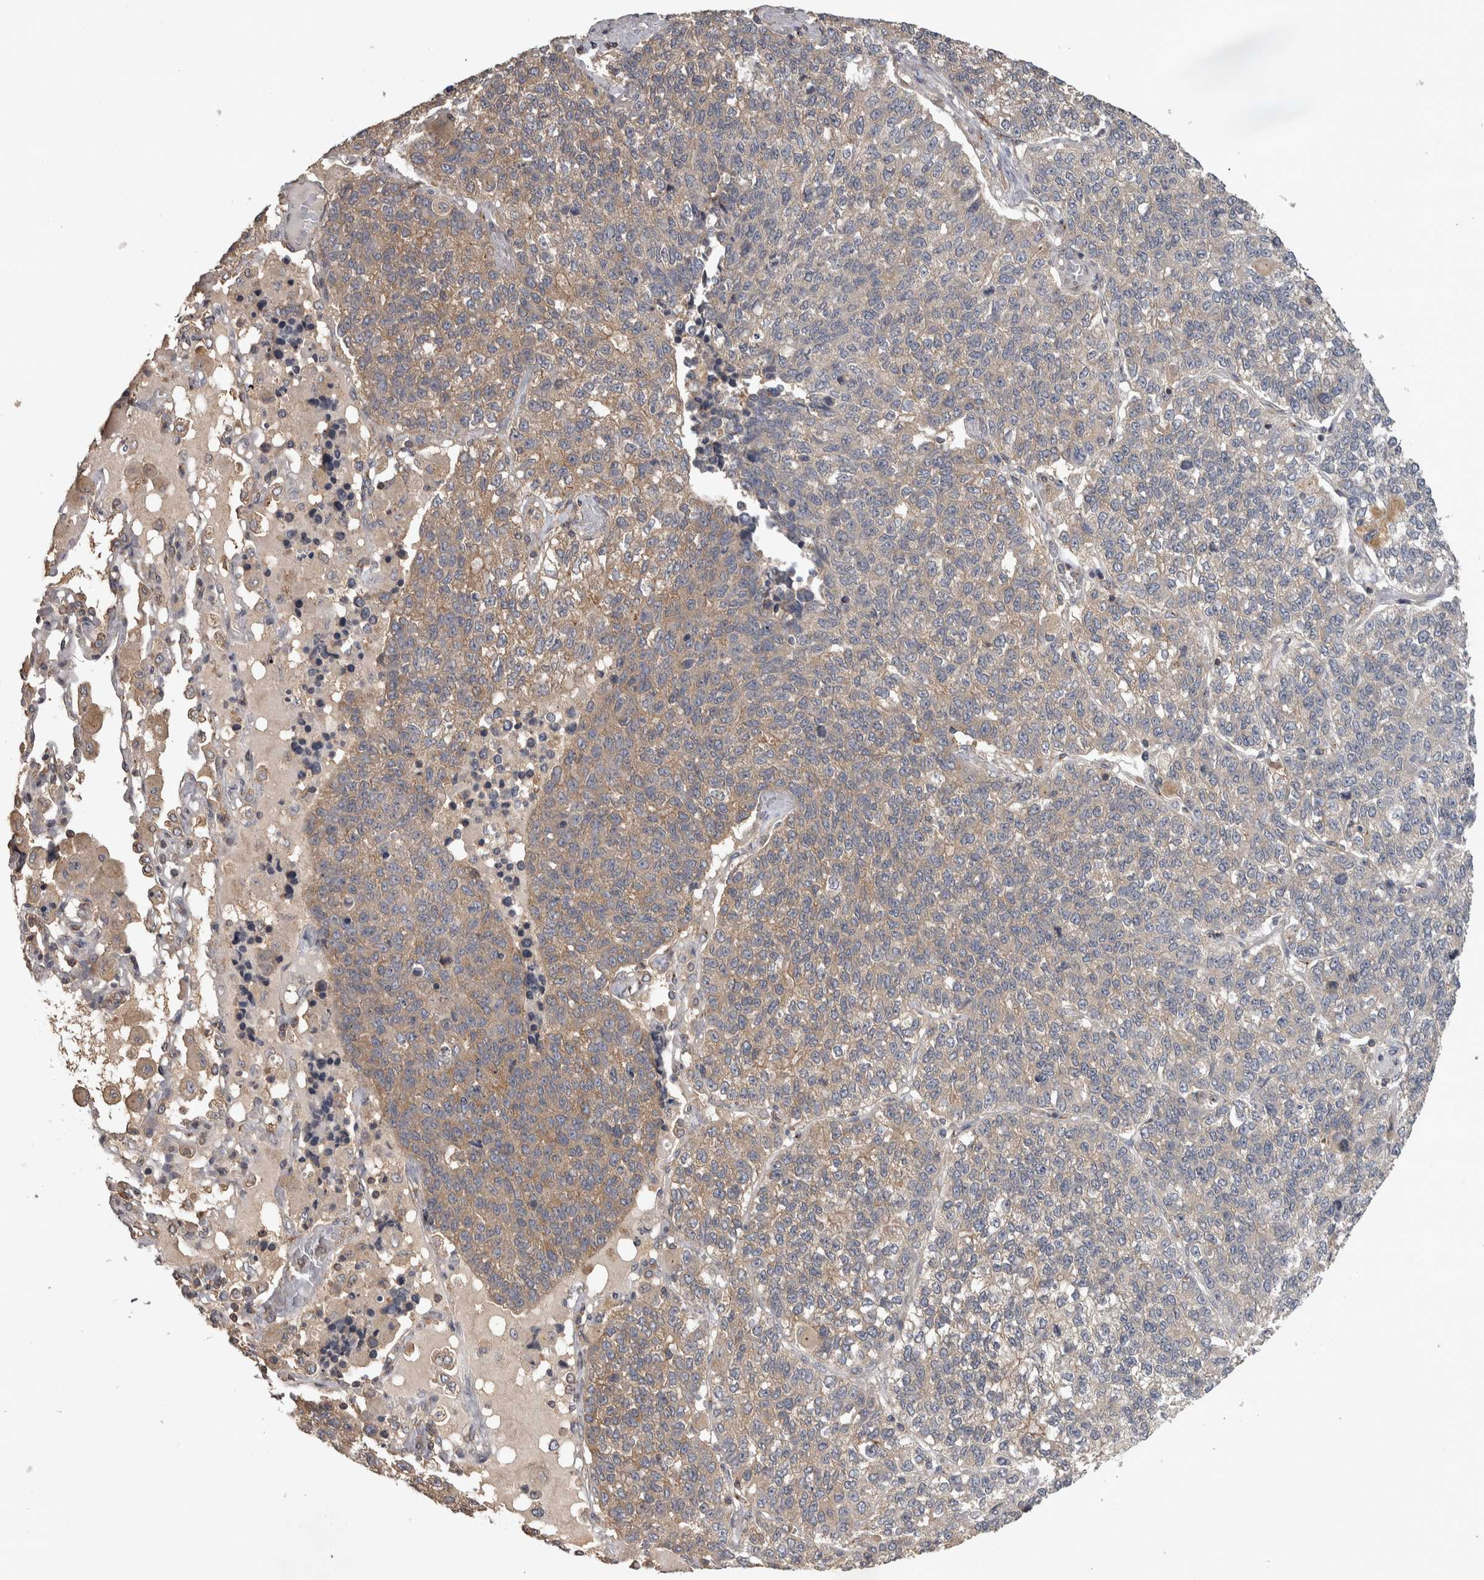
{"staining": {"intensity": "moderate", "quantity": "<25%", "location": "cytoplasmic/membranous"}, "tissue": "lung cancer", "cell_type": "Tumor cells", "image_type": "cancer", "snomed": [{"axis": "morphology", "description": "Adenocarcinoma, NOS"}, {"axis": "topography", "description": "Lung"}], "caption": "Immunohistochemistry (IHC) image of neoplastic tissue: lung adenocarcinoma stained using immunohistochemistry (IHC) demonstrates low levels of moderate protein expression localized specifically in the cytoplasmic/membranous of tumor cells, appearing as a cytoplasmic/membranous brown color.", "gene": "IFRD1", "patient": {"sex": "male", "age": 49}}